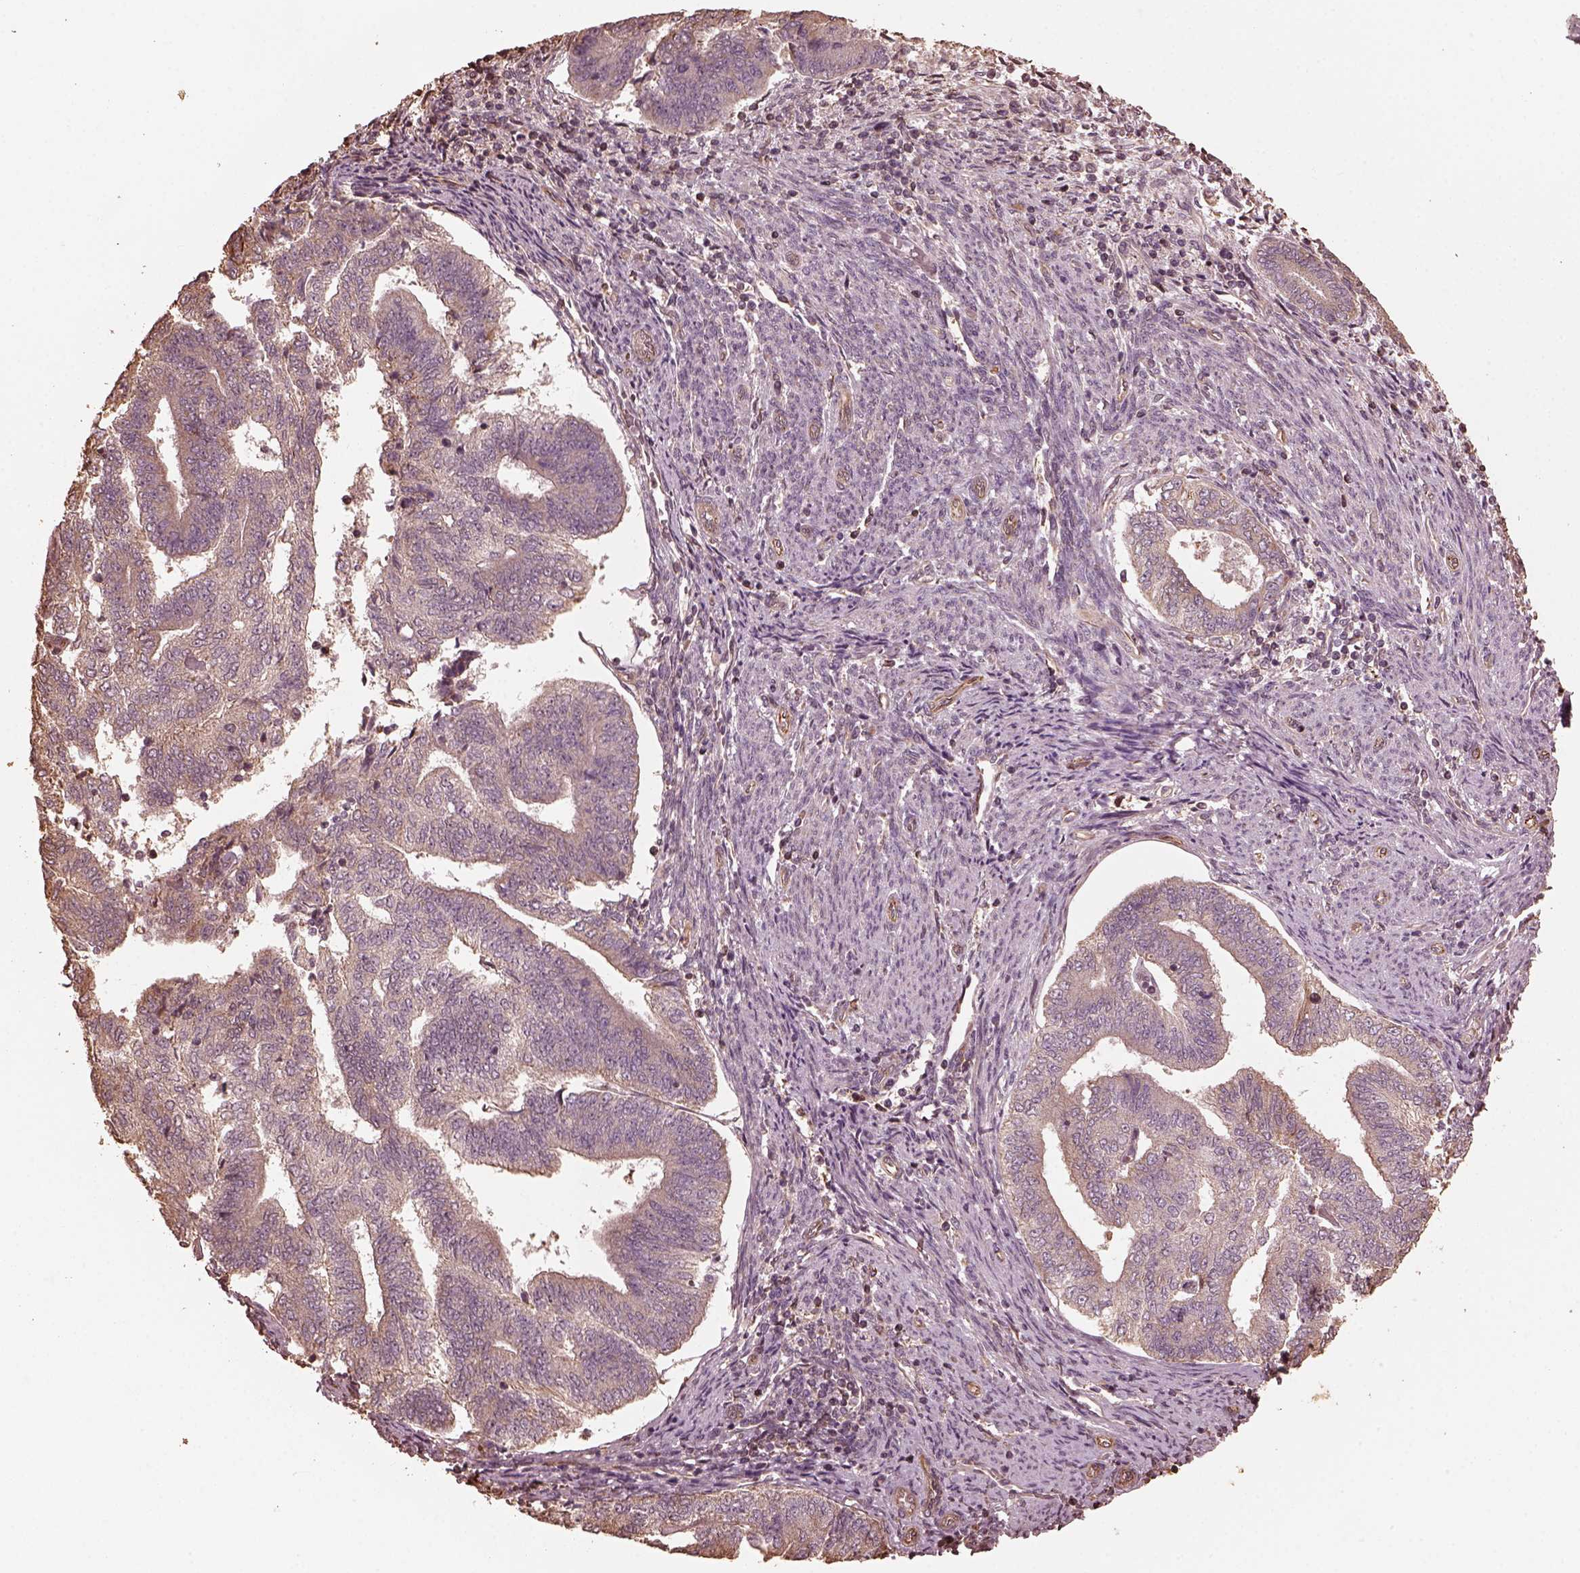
{"staining": {"intensity": "negative", "quantity": "none", "location": "none"}, "tissue": "endometrial cancer", "cell_type": "Tumor cells", "image_type": "cancer", "snomed": [{"axis": "morphology", "description": "Adenocarcinoma, NOS"}, {"axis": "topography", "description": "Endometrium"}], "caption": "Histopathology image shows no protein positivity in tumor cells of endometrial adenocarcinoma tissue. (DAB (3,3'-diaminobenzidine) immunohistochemistry, high magnification).", "gene": "GTPBP1", "patient": {"sex": "female", "age": 65}}